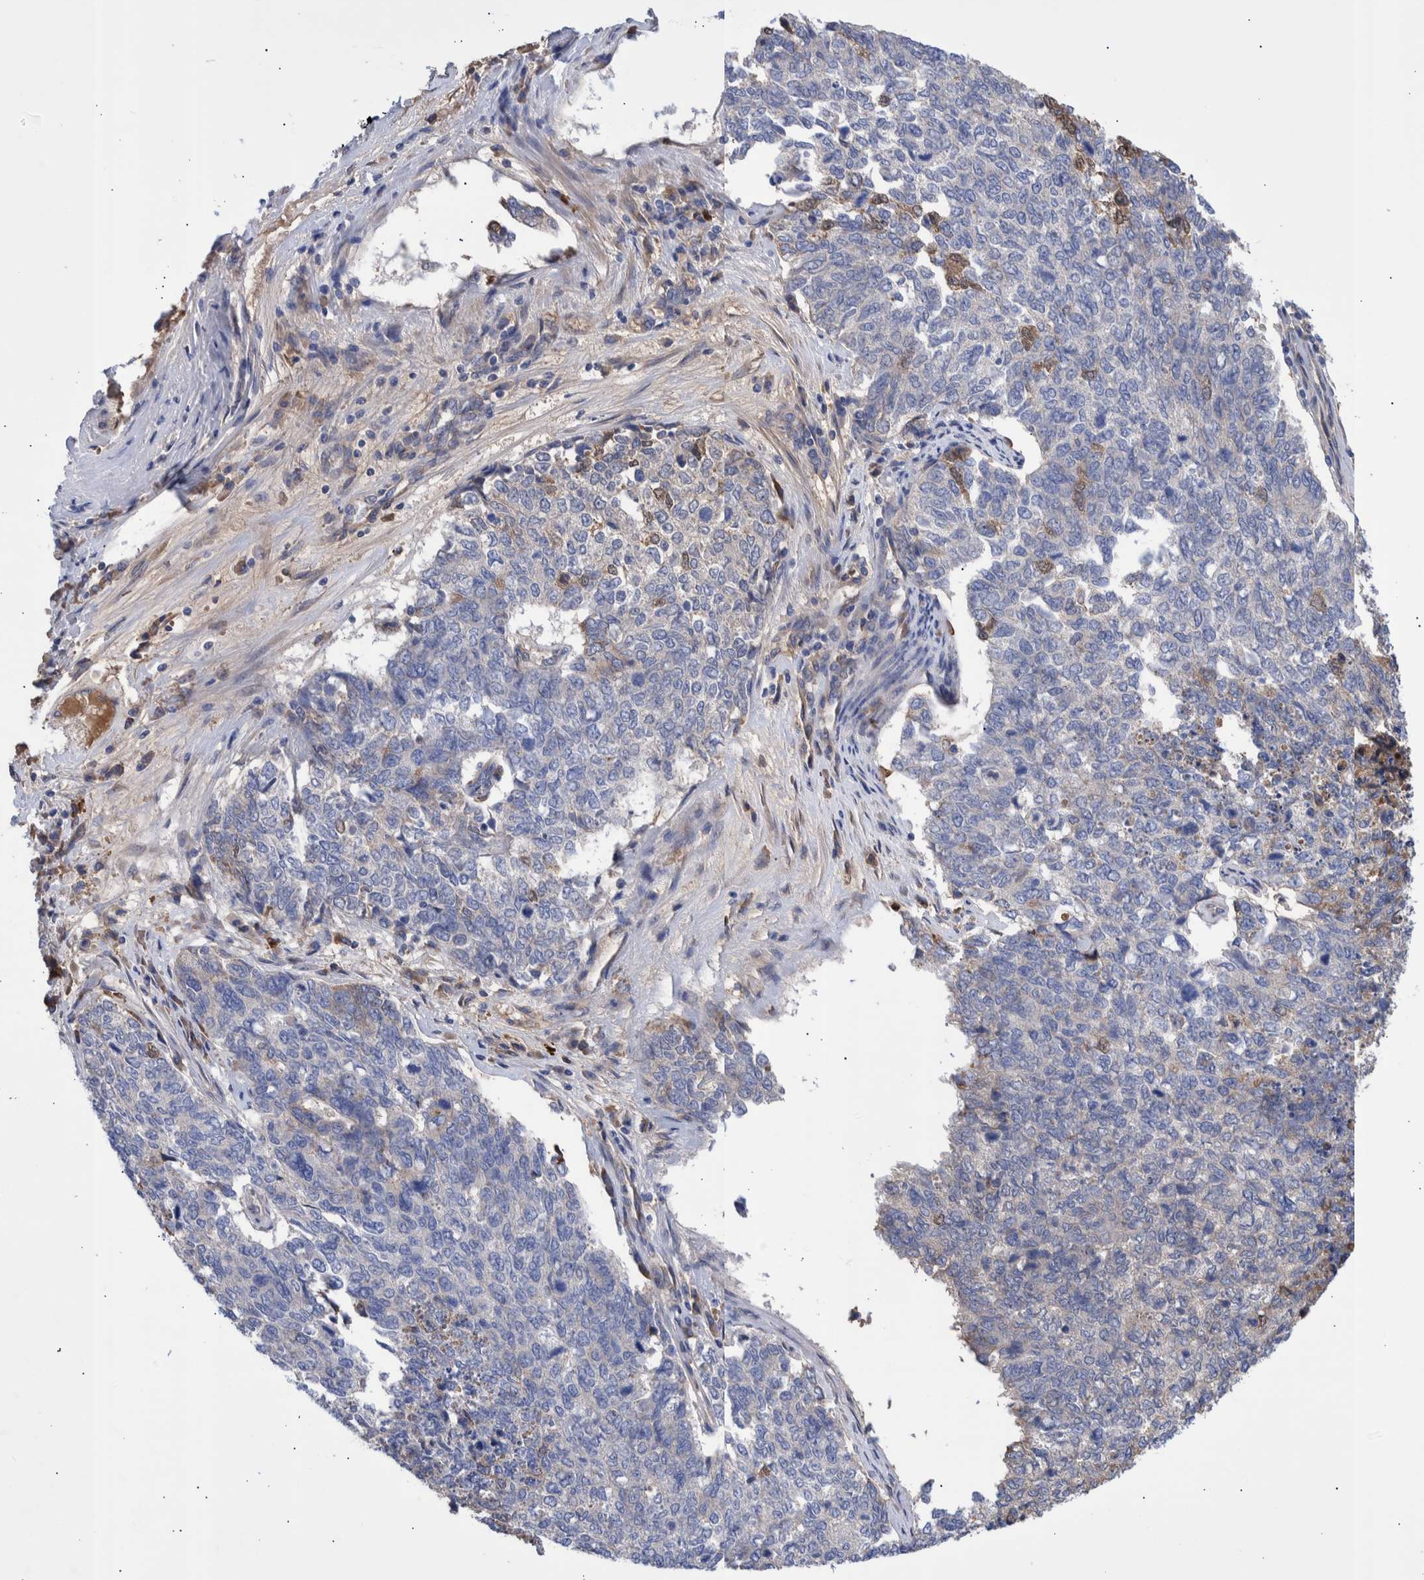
{"staining": {"intensity": "negative", "quantity": "none", "location": "none"}, "tissue": "cervical cancer", "cell_type": "Tumor cells", "image_type": "cancer", "snomed": [{"axis": "morphology", "description": "Squamous cell carcinoma, NOS"}, {"axis": "topography", "description": "Cervix"}], "caption": "Immunohistochemistry (IHC) of cervical cancer reveals no positivity in tumor cells.", "gene": "DLL4", "patient": {"sex": "female", "age": 63}}